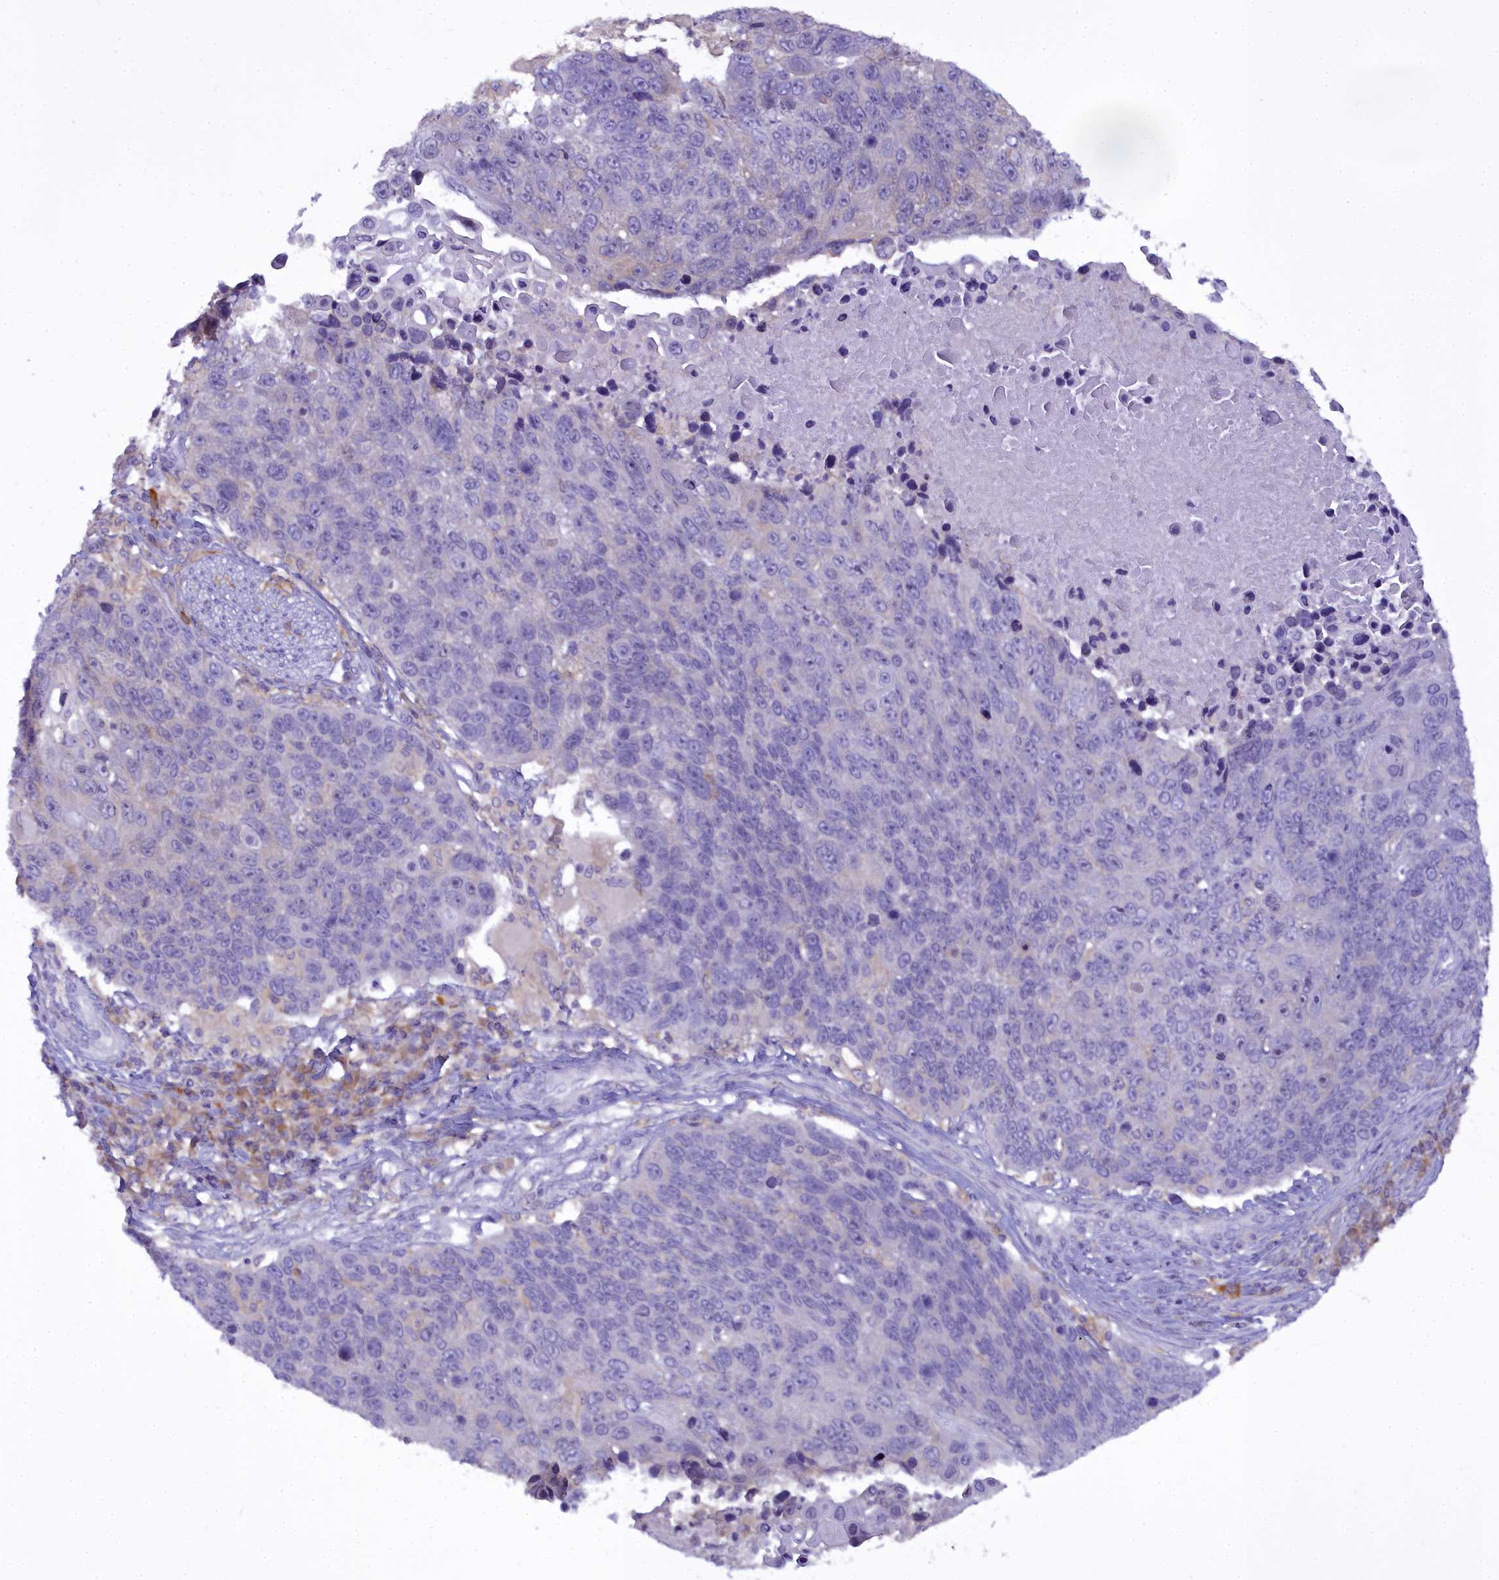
{"staining": {"intensity": "negative", "quantity": "none", "location": "none"}, "tissue": "lung cancer", "cell_type": "Tumor cells", "image_type": "cancer", "snomed": [{"axis": "morphology", "description": "Normal tissue, NOS"}, {"axis": "morphology", "description": "Squamous cell carcinoma, NOS"}, {"axis": "topography", "description": "Lymph node"}, {"axis": "topography", "description": "Lung"}], "caption": "Tumor cells show no significant staining in lung cancer (squamous cell carcinoma).", "gene": "BLNK", "patient": {"sex": "male", "age": 66}}